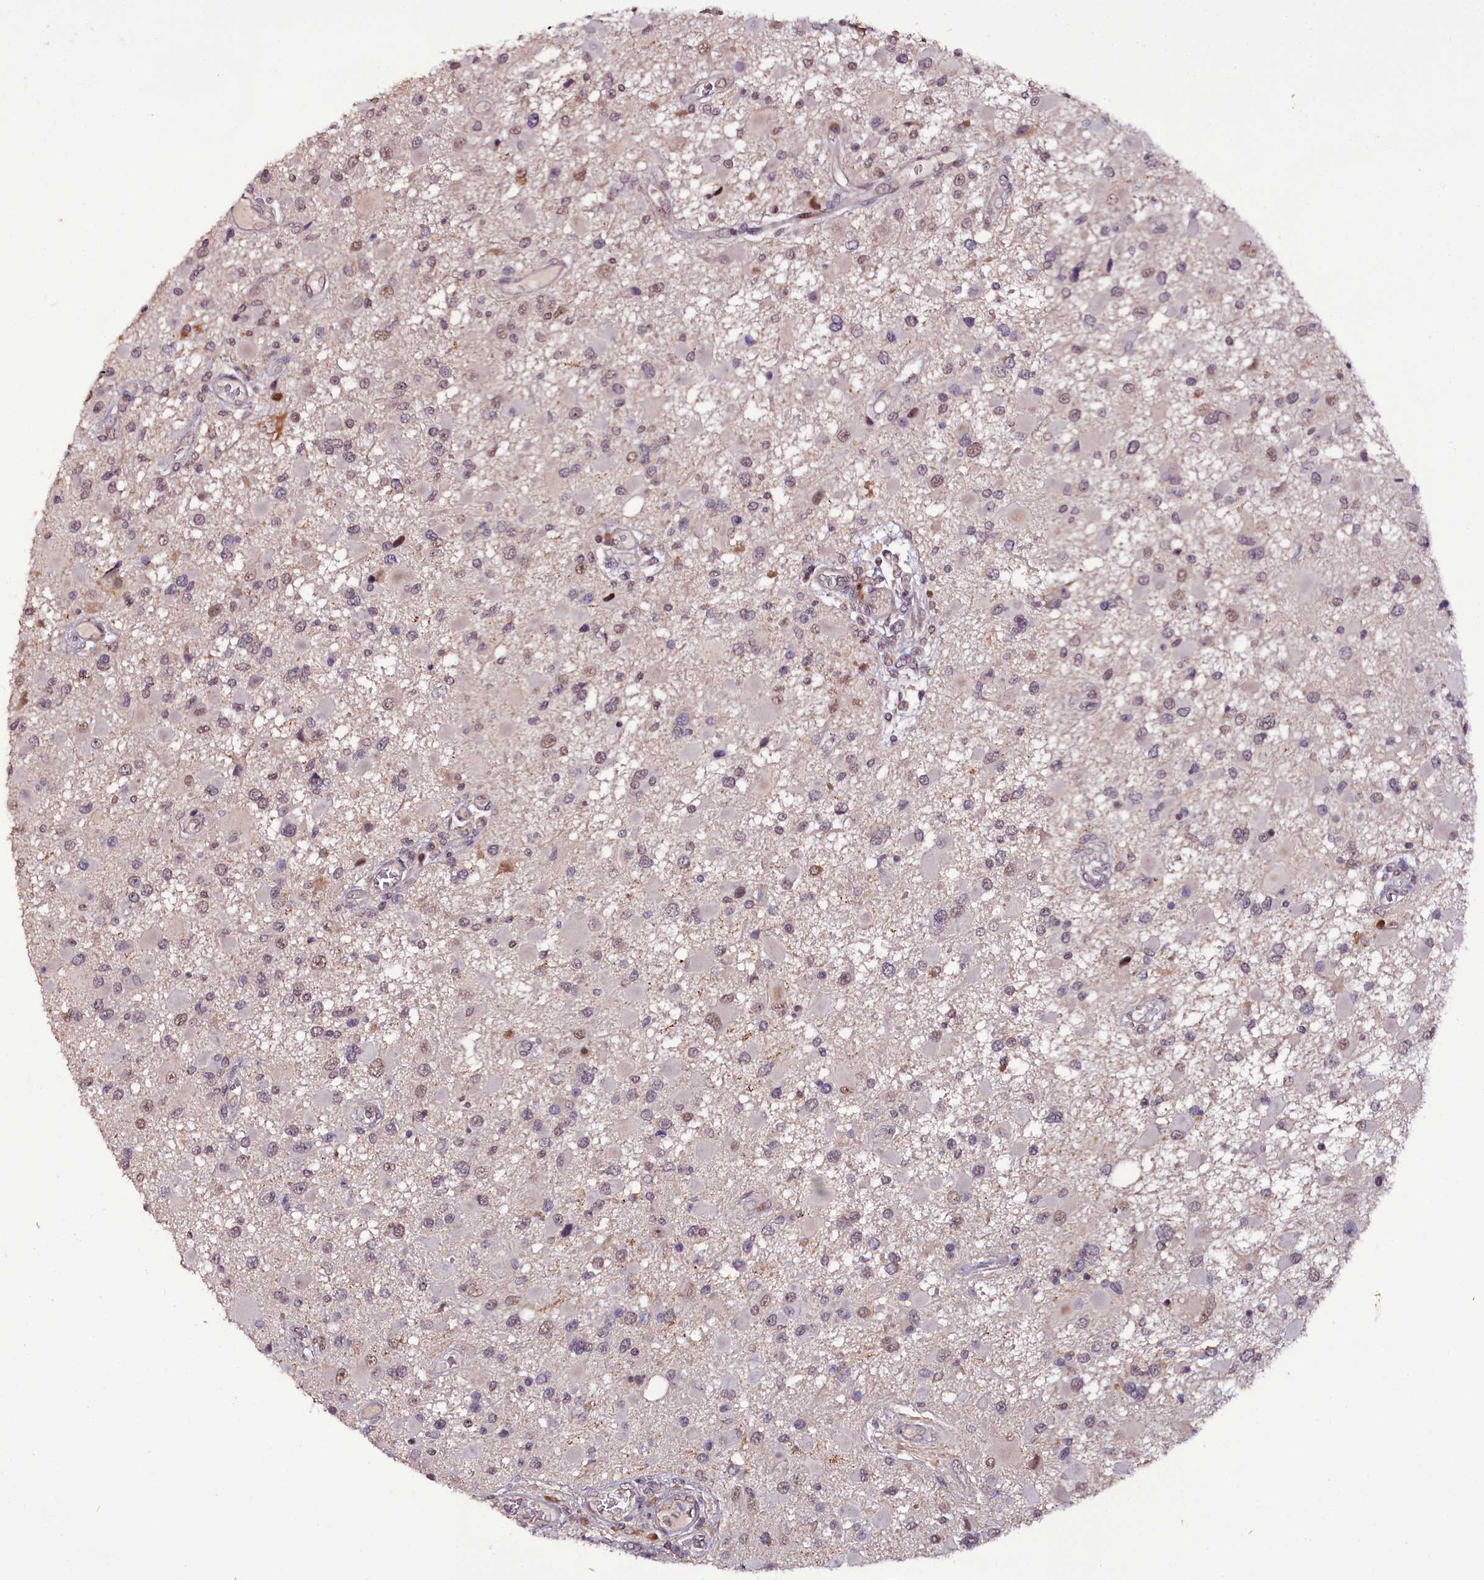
{"staining": {"intensity": "weak", "quantity": ">75%", "location": "nuclear"}, "tissue": "glioma", "cell_type": "Tumor cells", "image_type": "cancer", "snomed": [{"axis": "morphology", "description": "Glioma, malignant, High grade"}, {"axis": "topography", "description": "Brain"}], "caption": "DAB (3,3'-diaminobenzidine) immunohistochemical staining of glioma reveals weak nuclear protein staining in about >75% of tumor cells.", "gene": "RPUSD2", "patient": {"sex": "male", "age": 53}}